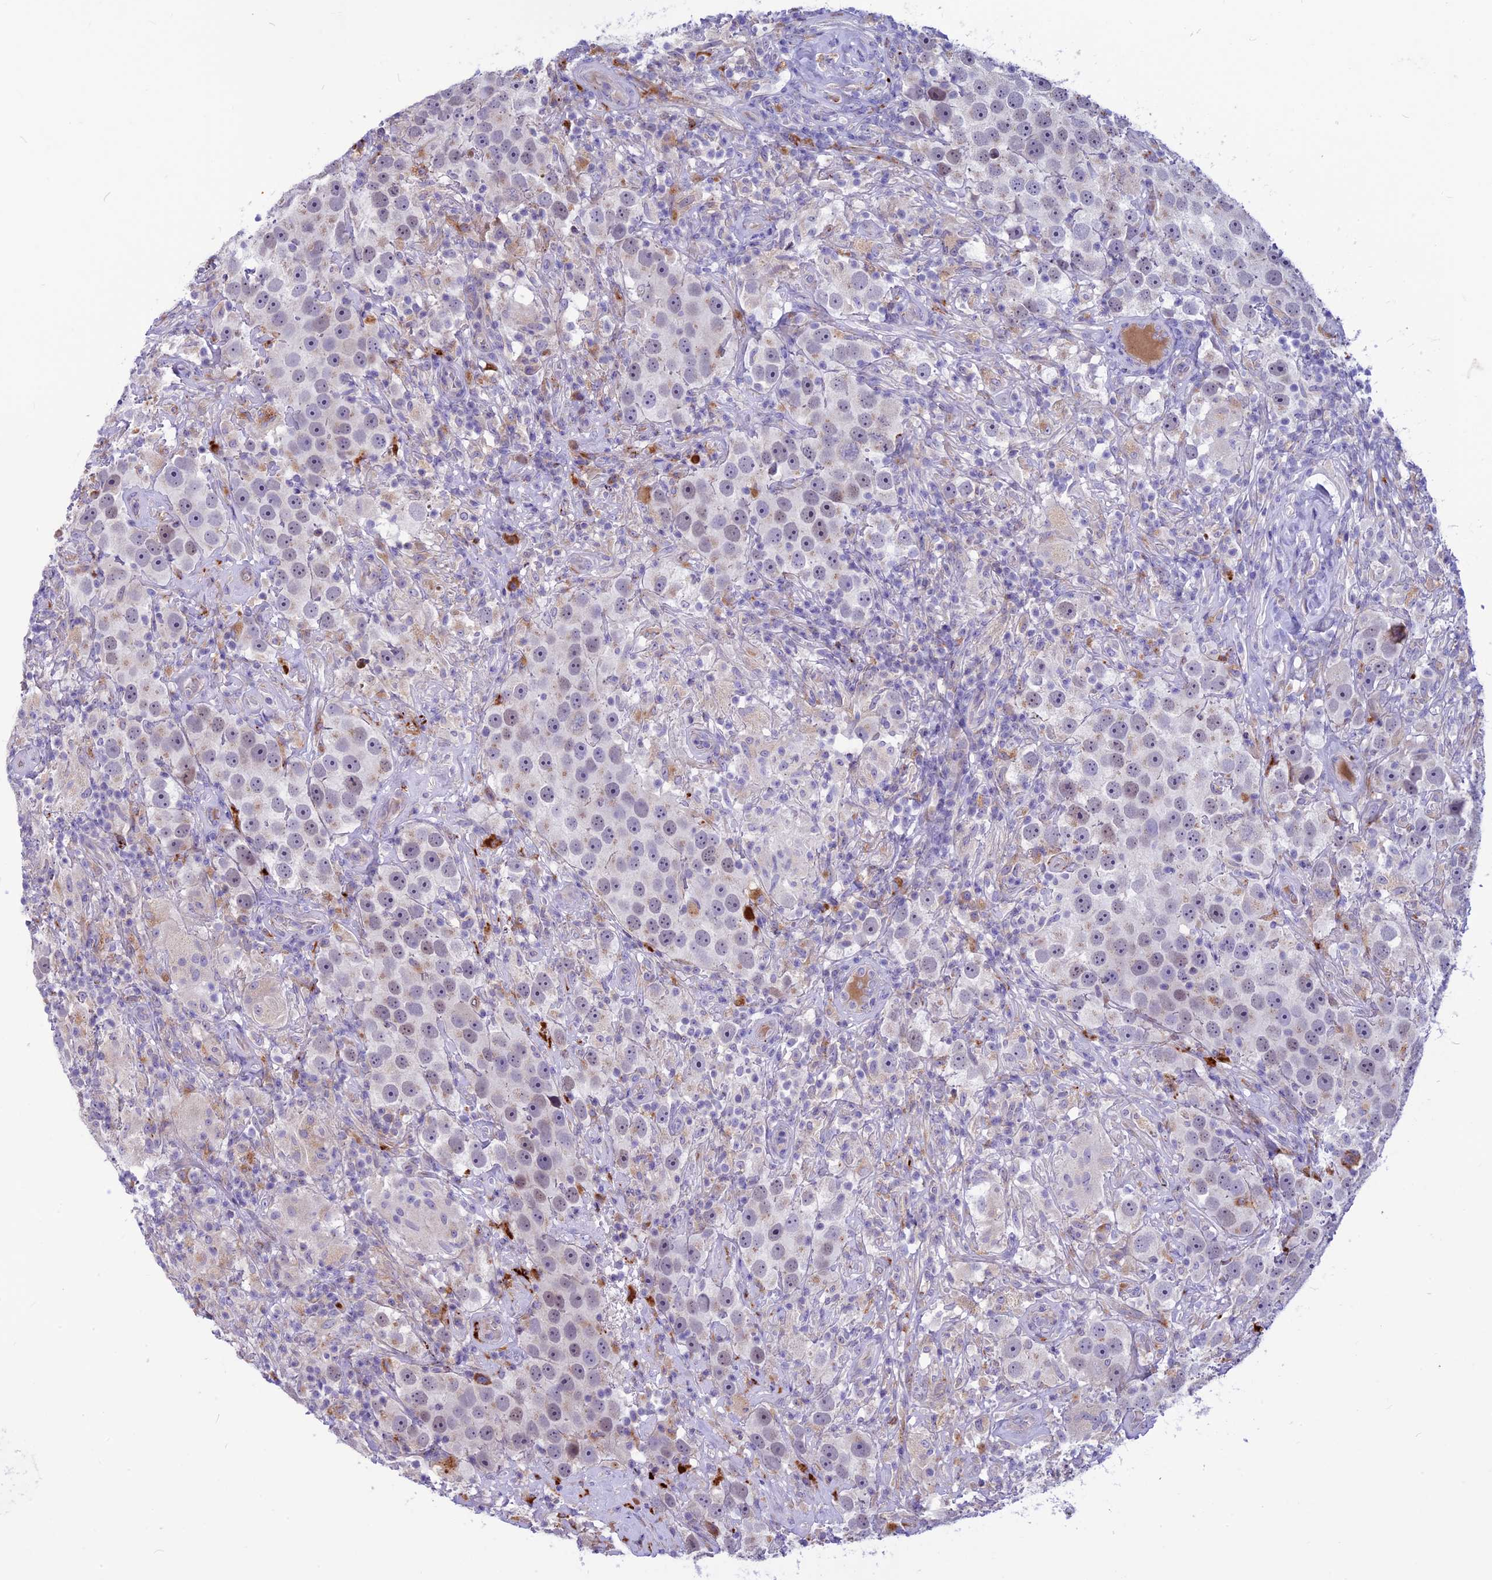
{"staining": {"intensity": "negative", "quantity": "none", "location": "none"}, "tissue": "testis cancer", "cell_type": "Tumor cells", "image_type": "cancer", "snomed": [{"axis": "morphology", "description": "Seminoma, NOS"}, {"axis": "topography", "description": "Testis"}], "caption": "This is an IHC image of seminoma (testis). There is no expression in tumor cells.", "gene": "THRSP", "patient": {"sex": "male", "age": 49}}